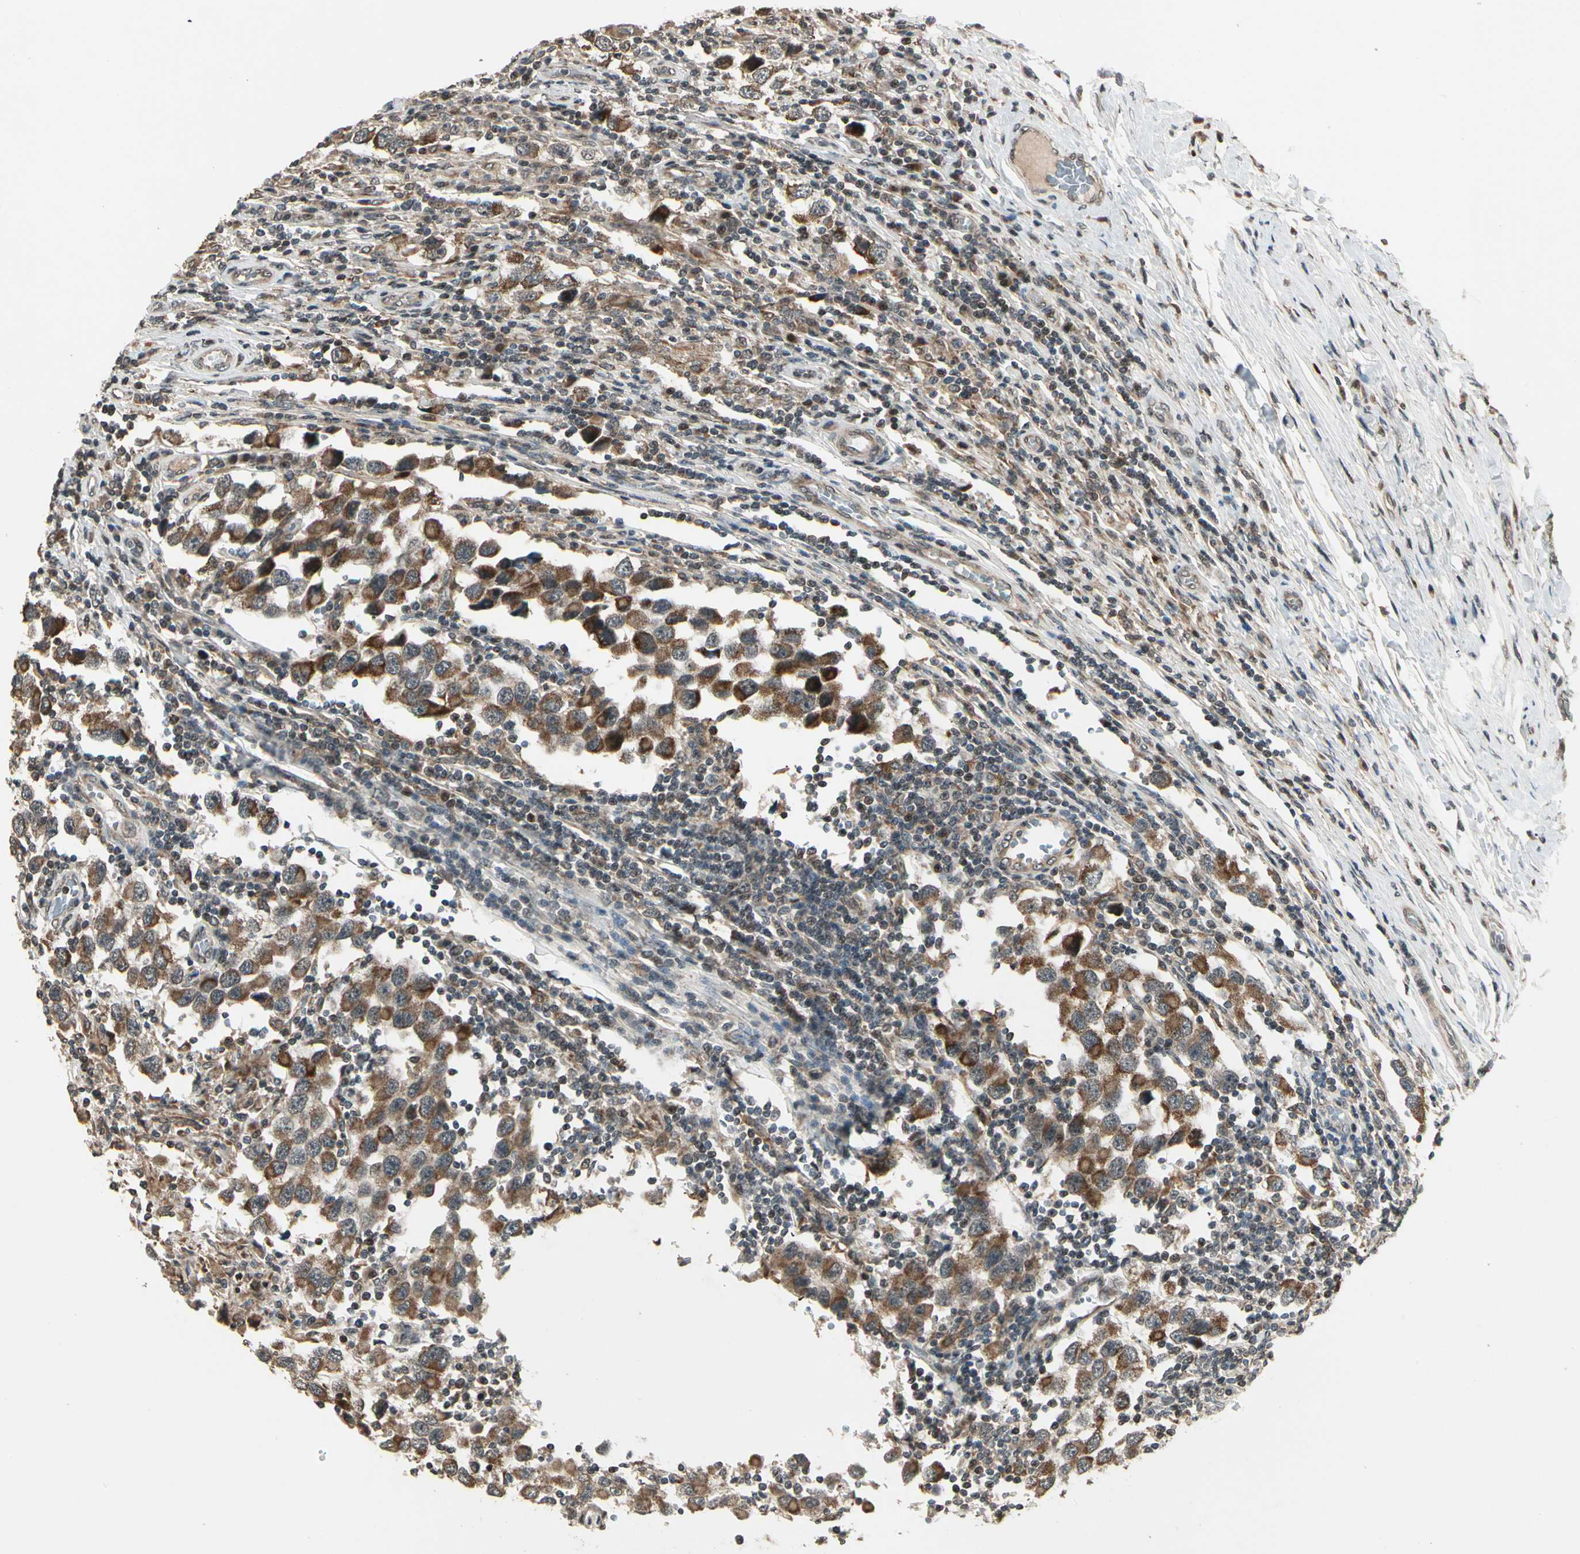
{"staining": {"intensity": "moderate", "quantity": ">75%", "location": "cytoplasmic/membranous"}, "tissue": "testis cancer", "cell_type": "Tumor cells", "image_type": "cancer", "snomed": [{"axis": "morphology", "description": "Carcinoma, Embryonal, NOS"}, {"axis": "topography", "description": "Testis"}], "caption": "Protein staining displays moderate cytoplasmic/membranous expression in about >75% of tumor cells in testis embryonal carcinoma. The staining was performed using DAB (3,3'-diaminobenzidine), with brown indicating positive protein expression. Nuclei are stained blue with hematoxylin.", "gene": "GLUL", "patient": {"sex": "male", "age": 21}}